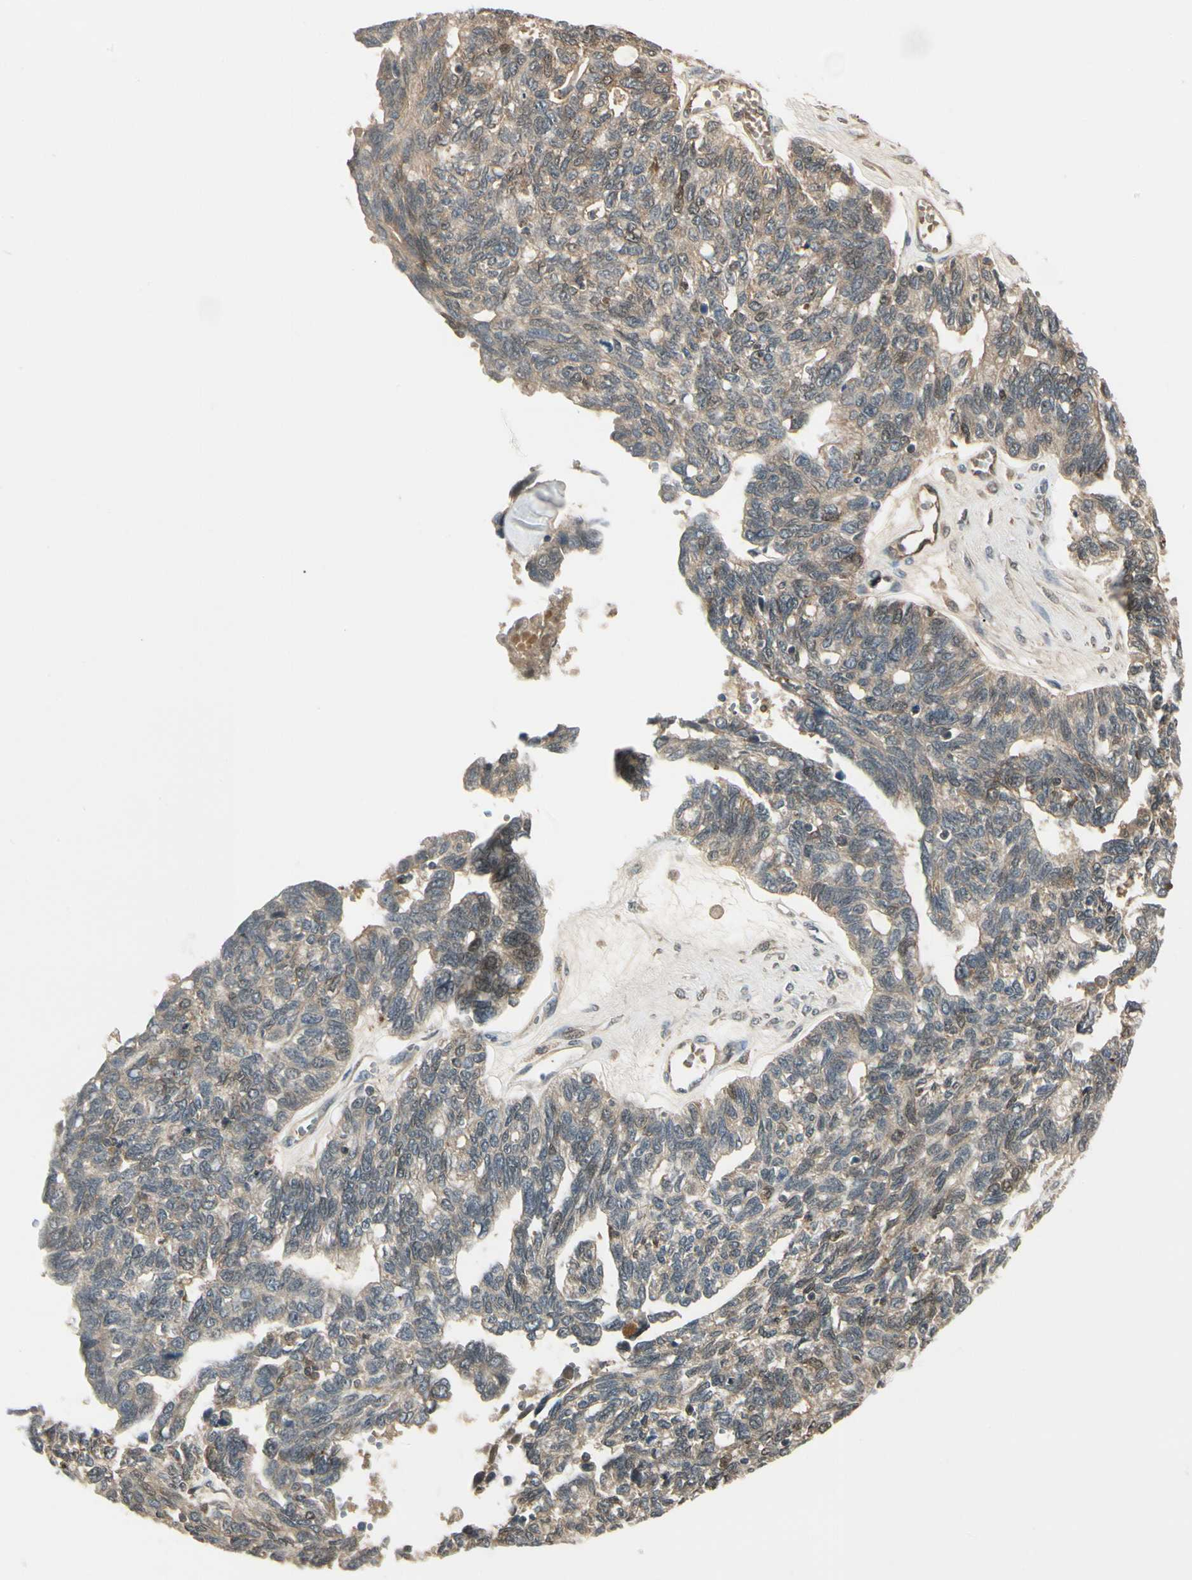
{"staining": {"intensity": "weak", "quantity": ">75%", "location": "cytoplasmic/membranous"}, "tissue": "ovarian cancer", "cell_type": "Tumor cells", "image_type": "cancer", "snomed": [{"axis": "morphology", "description": "Cystadenocarcinoma, serous, NOS"}, {"axis": "topography", "description": "Ovary"}], "caption": "The image demonstrates a brown stain indicating the presence of a protein in the cytoplasmic/membranous of tumor cells in ovarian serous cystadenocarcinoma.", "gene": "EVC", "patient": {"sex": "female", "age": 79}}